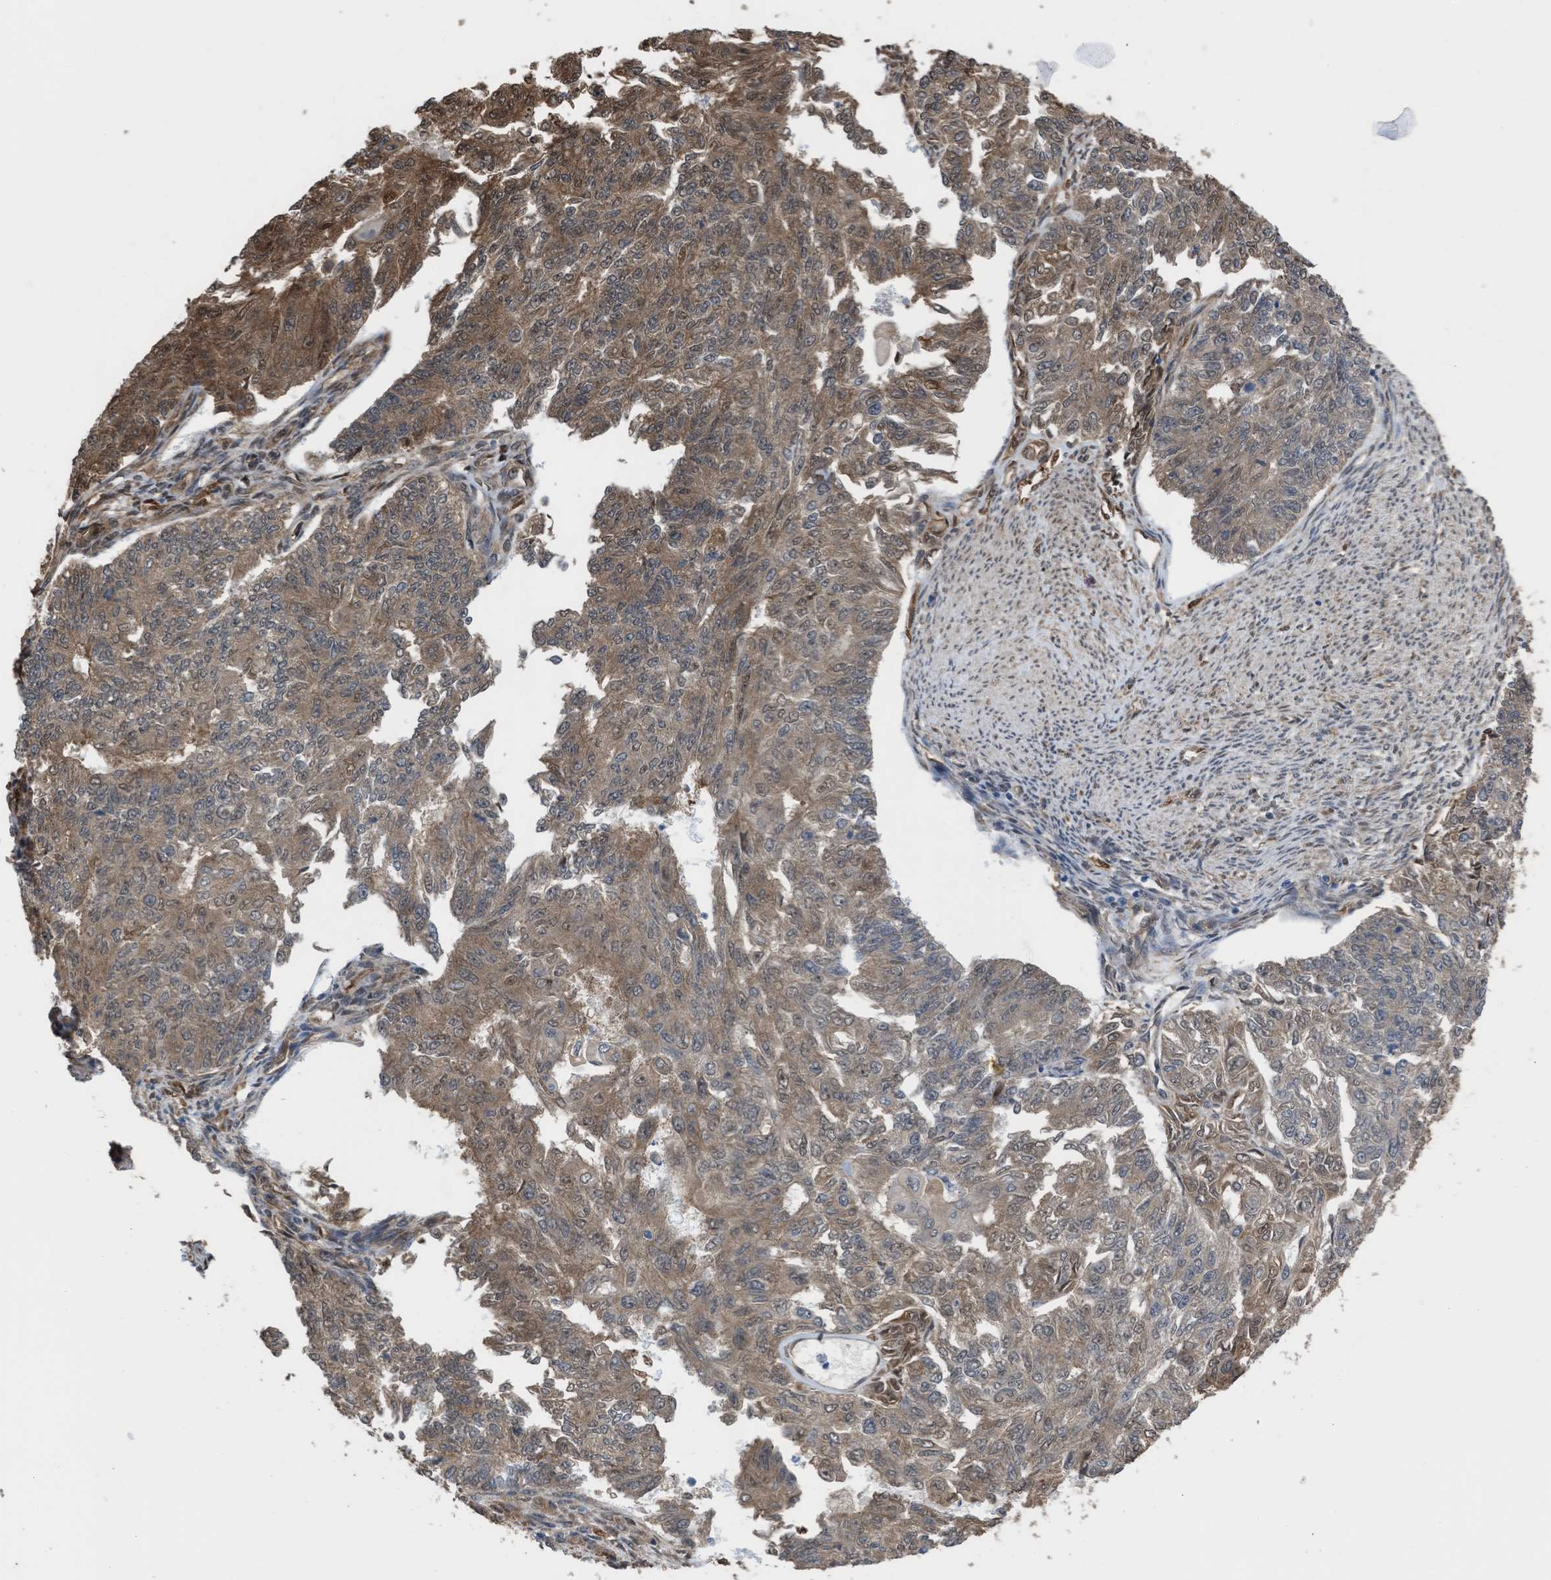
{"staining": {"intensity": "moderate", "quantity": ">75%", "location": "cytoplasmic/membranous"}, "tissue": "endometrial cancer", "cell_type": "Tumor cells", "image_type": "cancer", "snomed": [{"axis": "morphology", "description": "Adenocarcinoma, NOS"}, {"axis": "topography", "description": "Endometrium"}], "caption": "Endometrial cancer (adenocarcinoma) stained with a protein marker reveals moderate staining in tumor cells.", "gene": "YWHAG", "patient": {"sex": "female", "age": 32}}